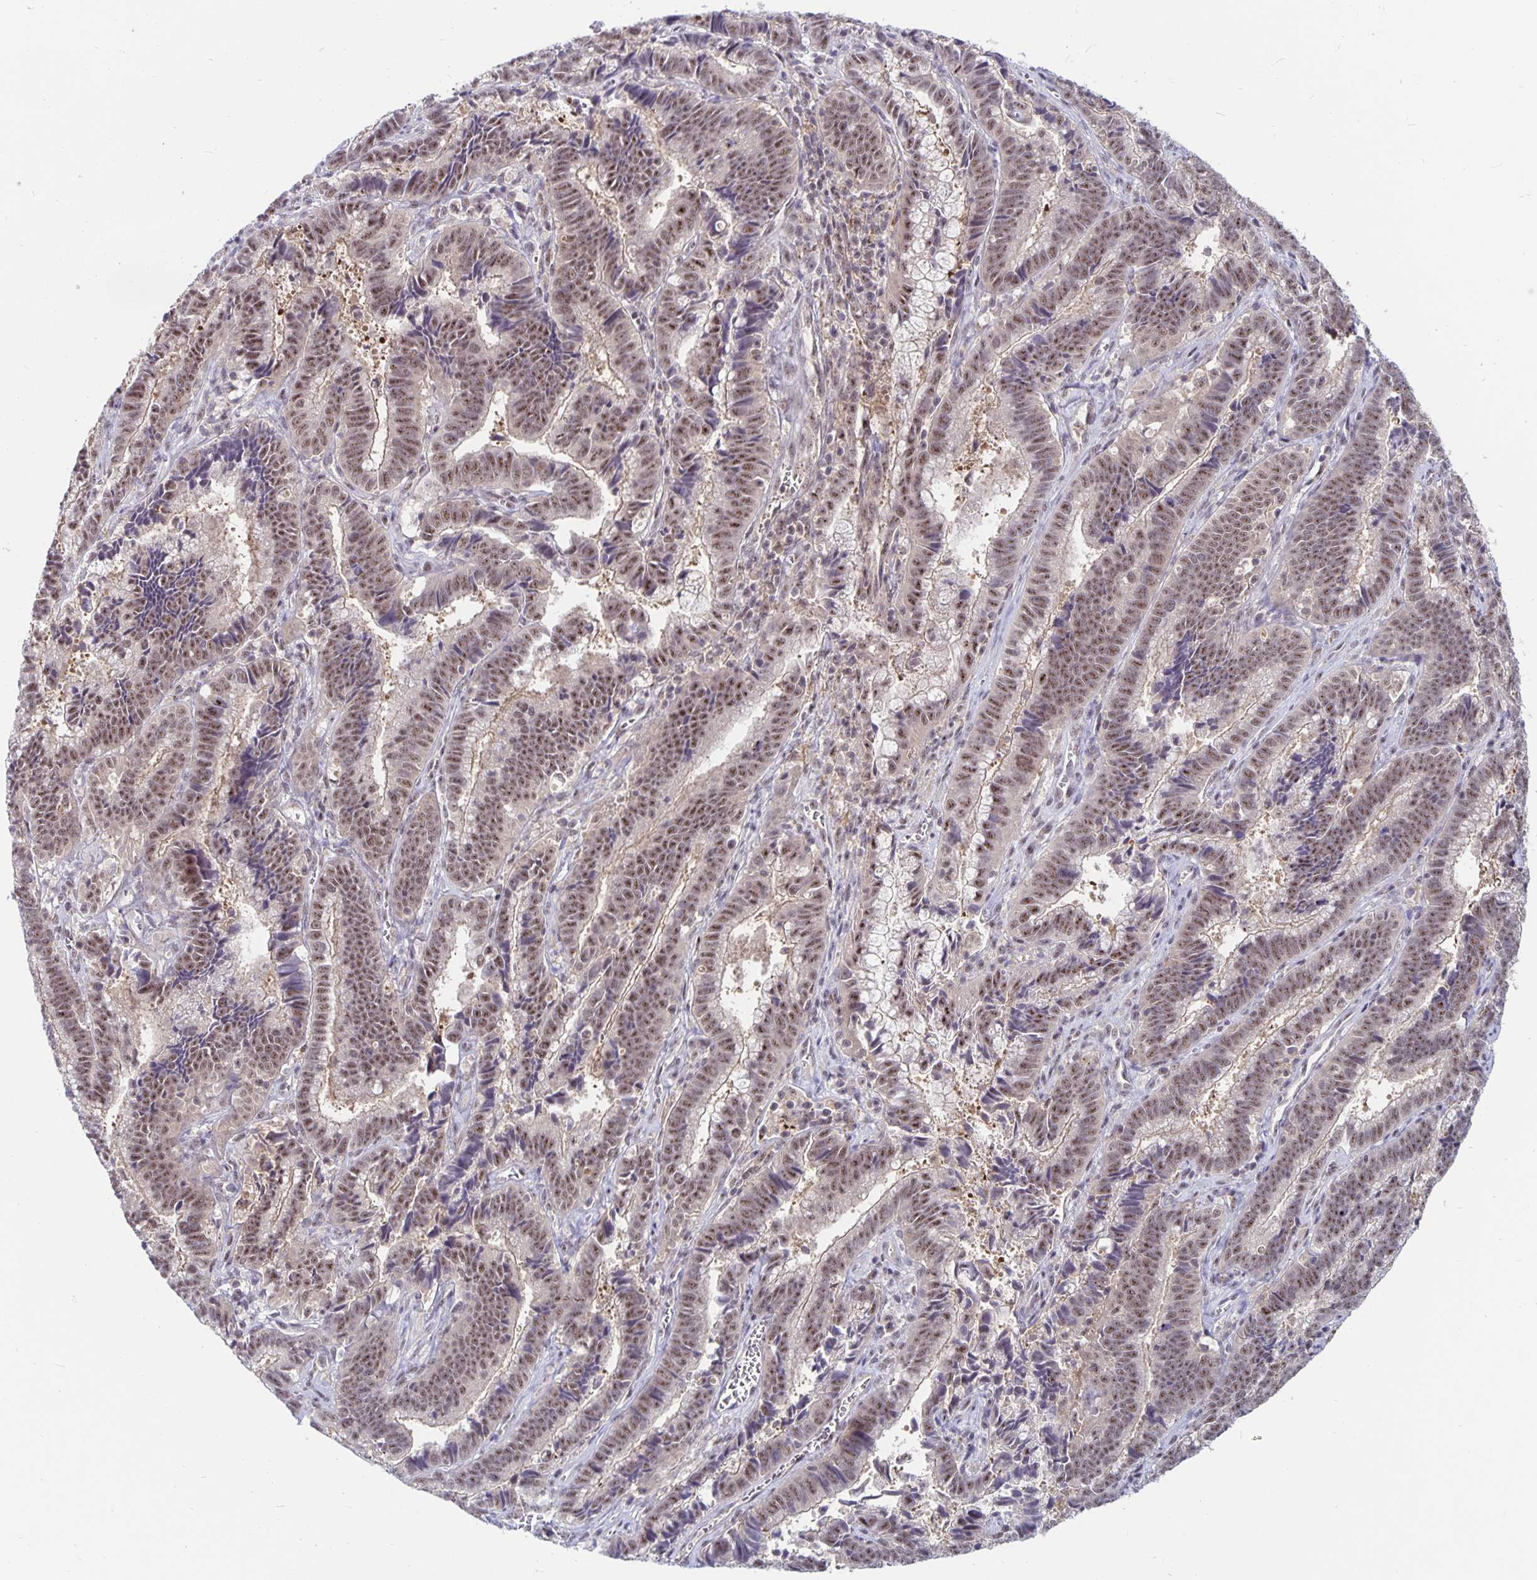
{"staining": {"intensity": "moderate", "quantity": ">75%", "location": "nuclear"}, "tissue": "cervical cancer", "cell_type": "Tumor cells", "image_type": "cancer", "snomed": [{"axis": "morphology", "description": "Adenocarcinoma, NOS"}, {"axis": "topography", "description": "Cervix"}], "caption": "Adenocarcinoma (cervical) was stained to show a protein in brown. There is medium levels of moderate nuclear staining in approximately >75% of tumor cells.", "gene": "EXOC6B", "patient": {"sex": "female", "age": 61}}